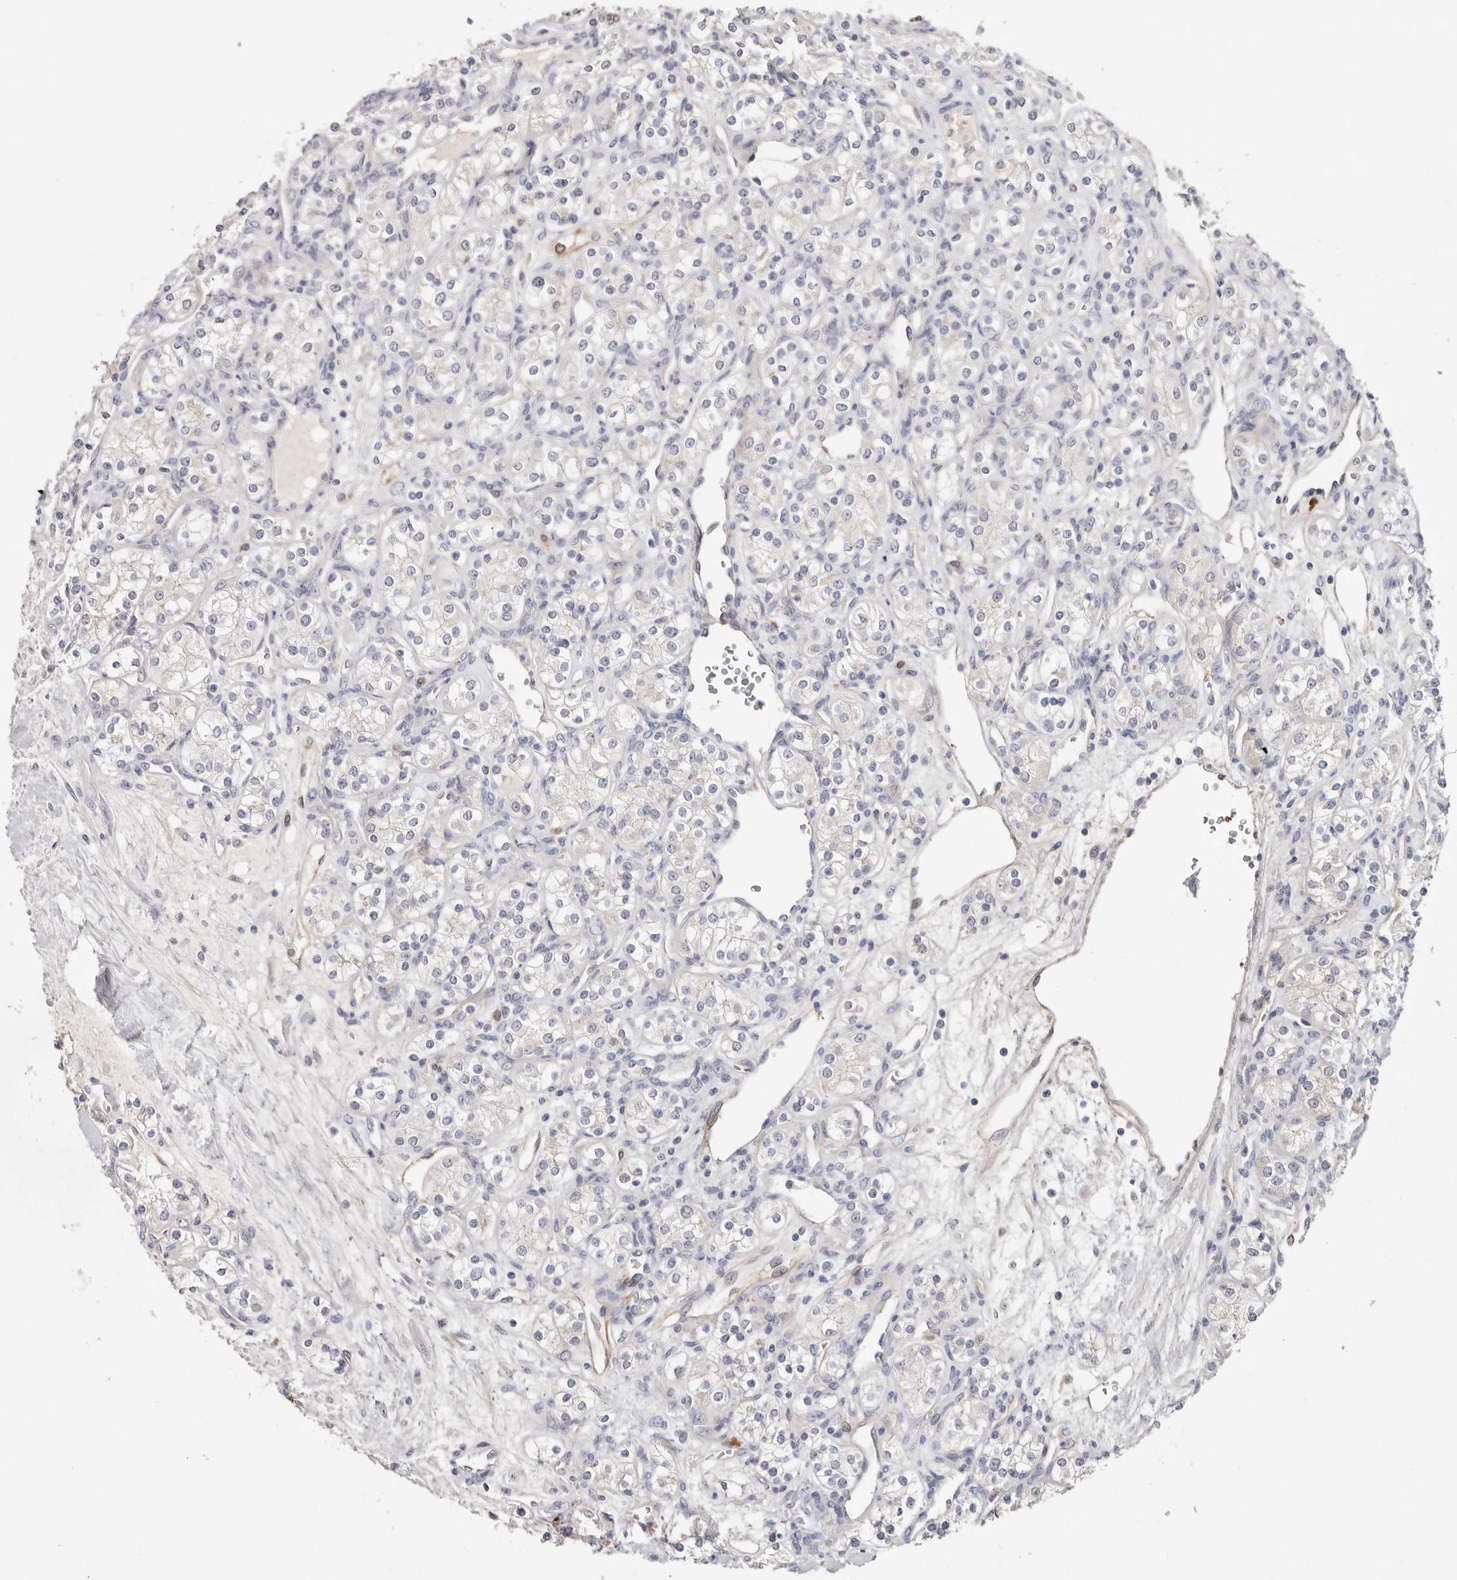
{"staining": {"intensity": "negative", "quantity": "none", "location": "none"}, "tissue": "renal cancer", "cell_type": "Tumor cells", "image_type": "cancer", "snomed": [{"axis": "morphology", "description": "Adenocarcinoma, NOS"}, {"axis": "topography", "description": "Kidney"}], "caption": "Renal adenocarcinoma was stained to show a protein in brown. There is no significant staining in tumor cells.", "gene": "PKDCC", "patient": {"sex": "male", "age": 77}}